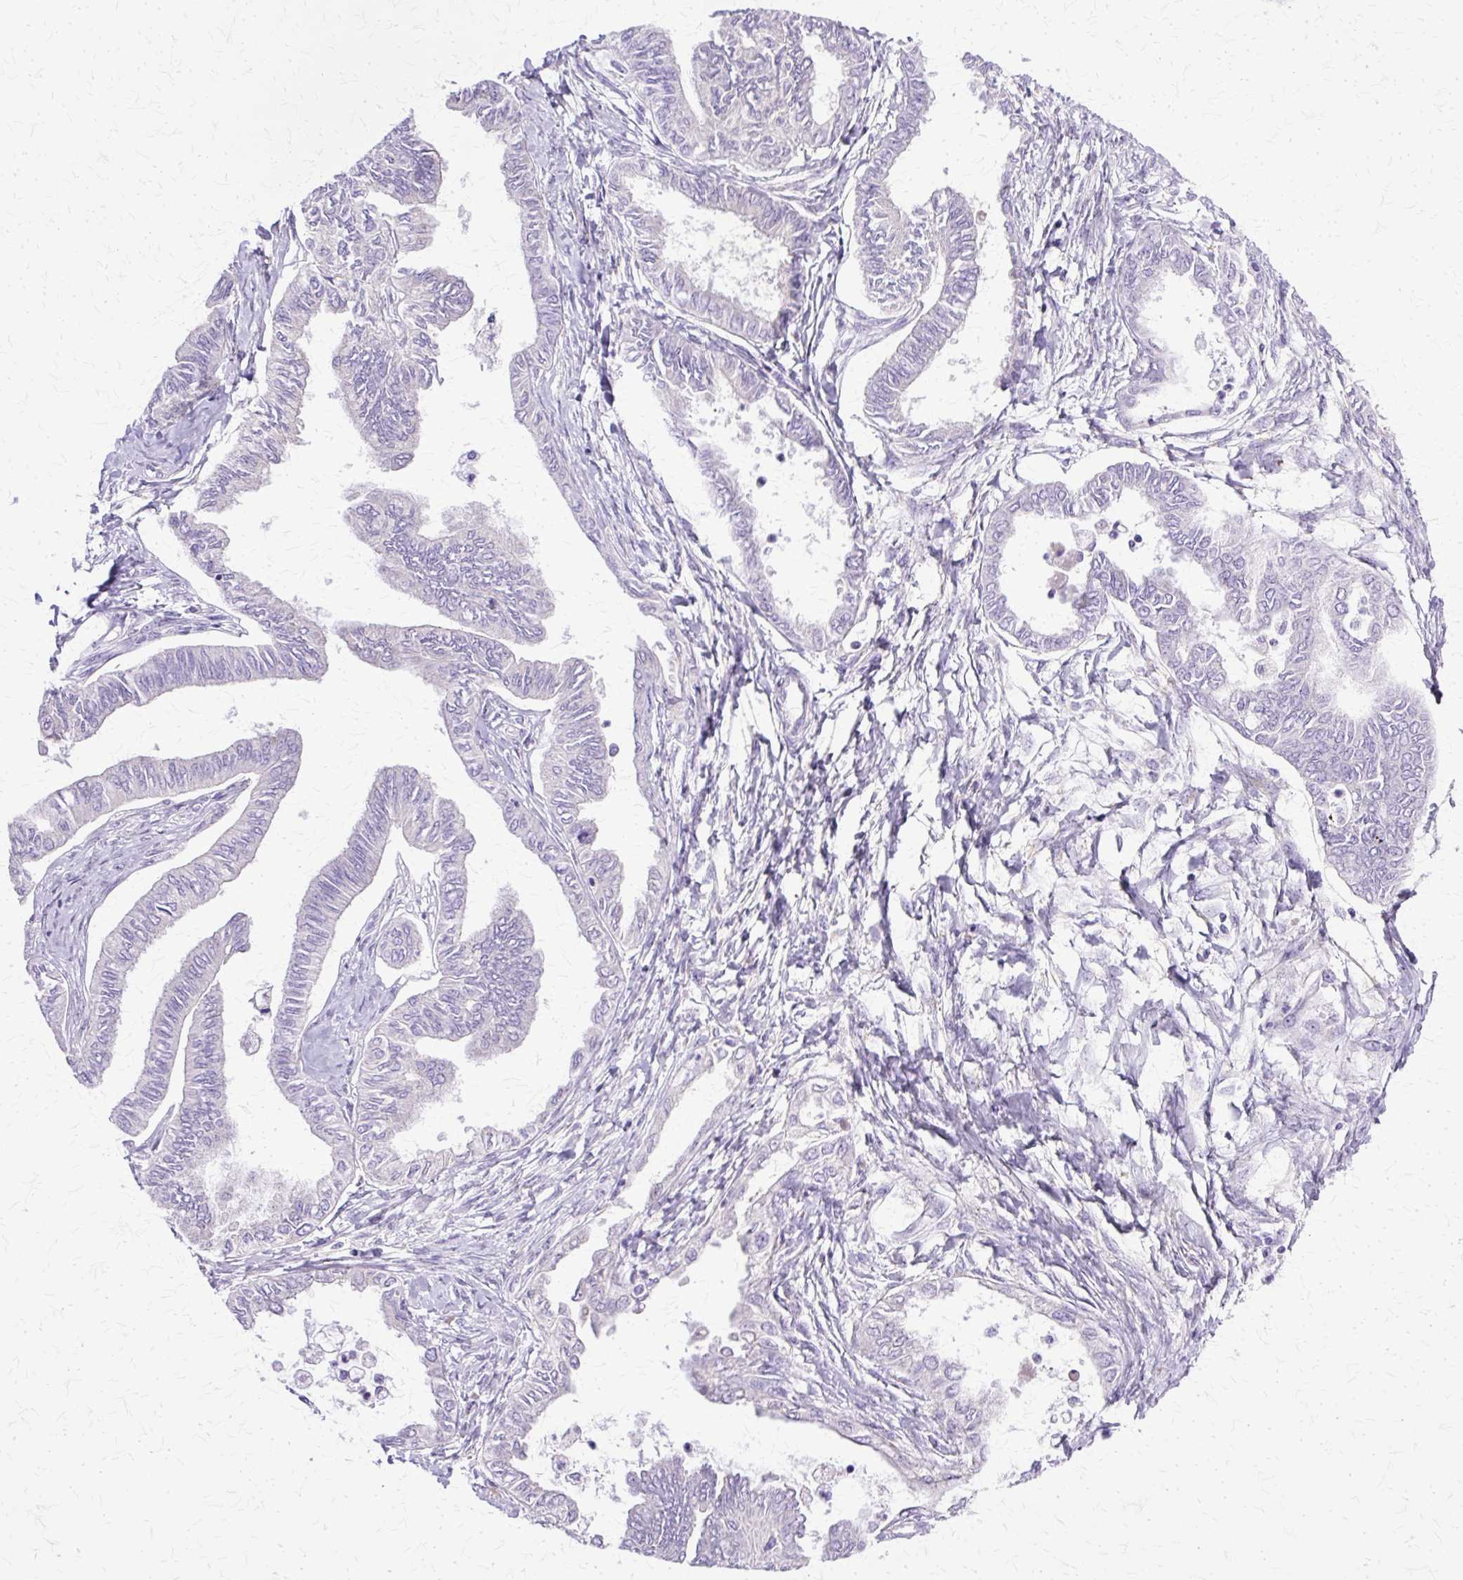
{"staining": {"intensity": "negative", "quantity": "none", "location": "none"}, "tissue": "ovarian cancer", "cell_type": "Tumor cells", "image_type": "cancer", "snomed": [{"axis": "morphology", "description": "Carcinoma, endometroid"}, {"axis": "topography", "description": "Ovary"}], "caption": "Immunohistochemical staining of human ovarian cancer (endometroid carcinoma) reveals no significant staining in tumor cells.", "gene": "TBC1D3G", "patient": {"sex": "female", "age": 70}}